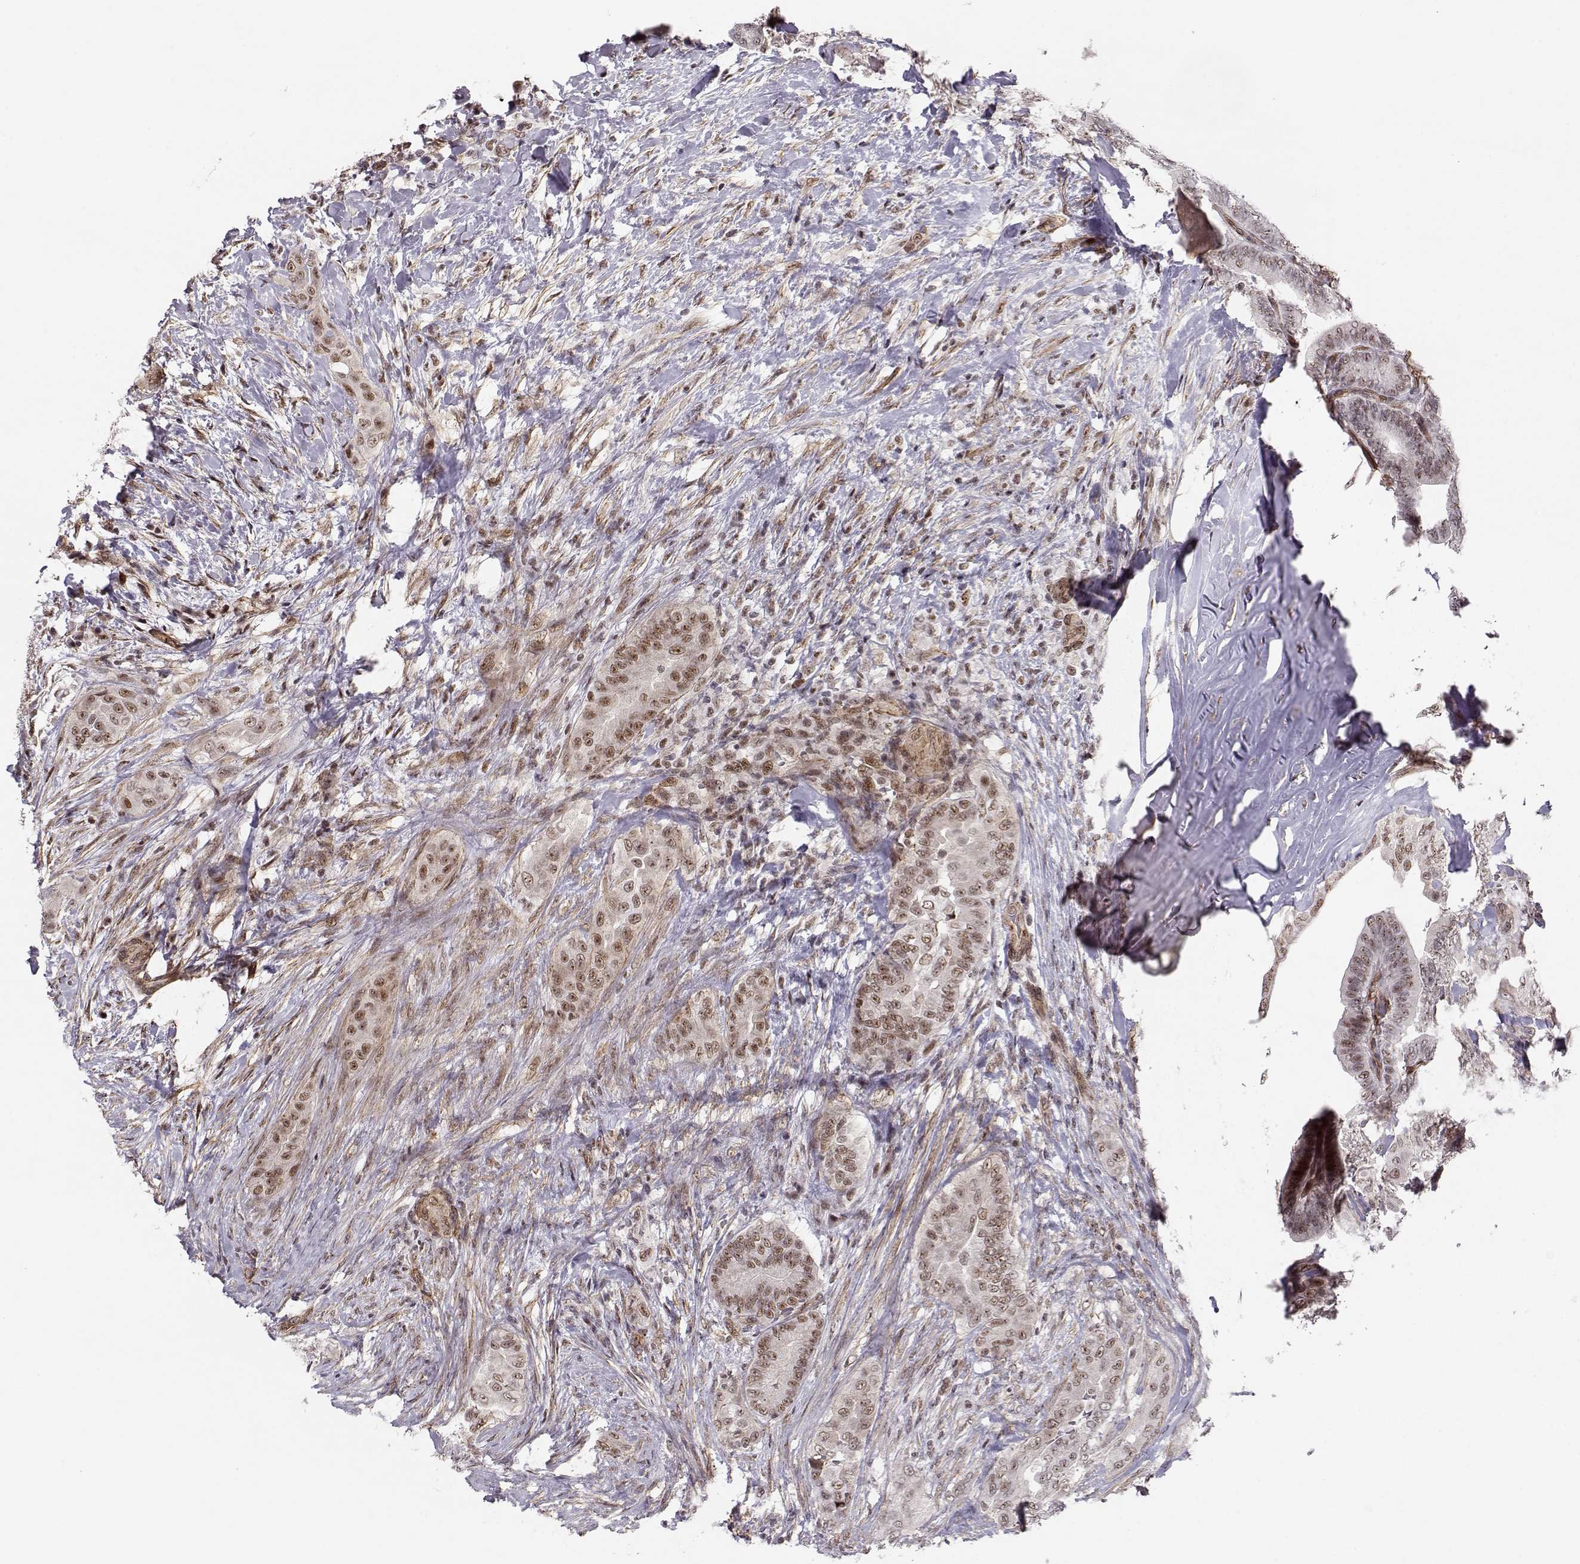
{"staining": {"intensity": "moderate", "quantity": "25%-75%", "location": "nuclear"}, "tissue": "thyroid cancer", "cell_type": "Tumor cells", "image_type": "cancer", "snomed": [{"axis": "morphology", "description": "Papillary adenocarcinoma, NOS"}, {"axis": "topography", "description": "Thyroid gland"}], "caption": "The image exhibits staining of papillary adenocarcinoma (thyroid), revealing moderate nuclear protein staining (brown color) within tumor cells. The staining is performed using DAB brown chromogen to label protein expression. The nuclei are counter-stained blue using hematoxylin.", "gene": "CIR1", "patient": {"sex": "male", "age": 61}}